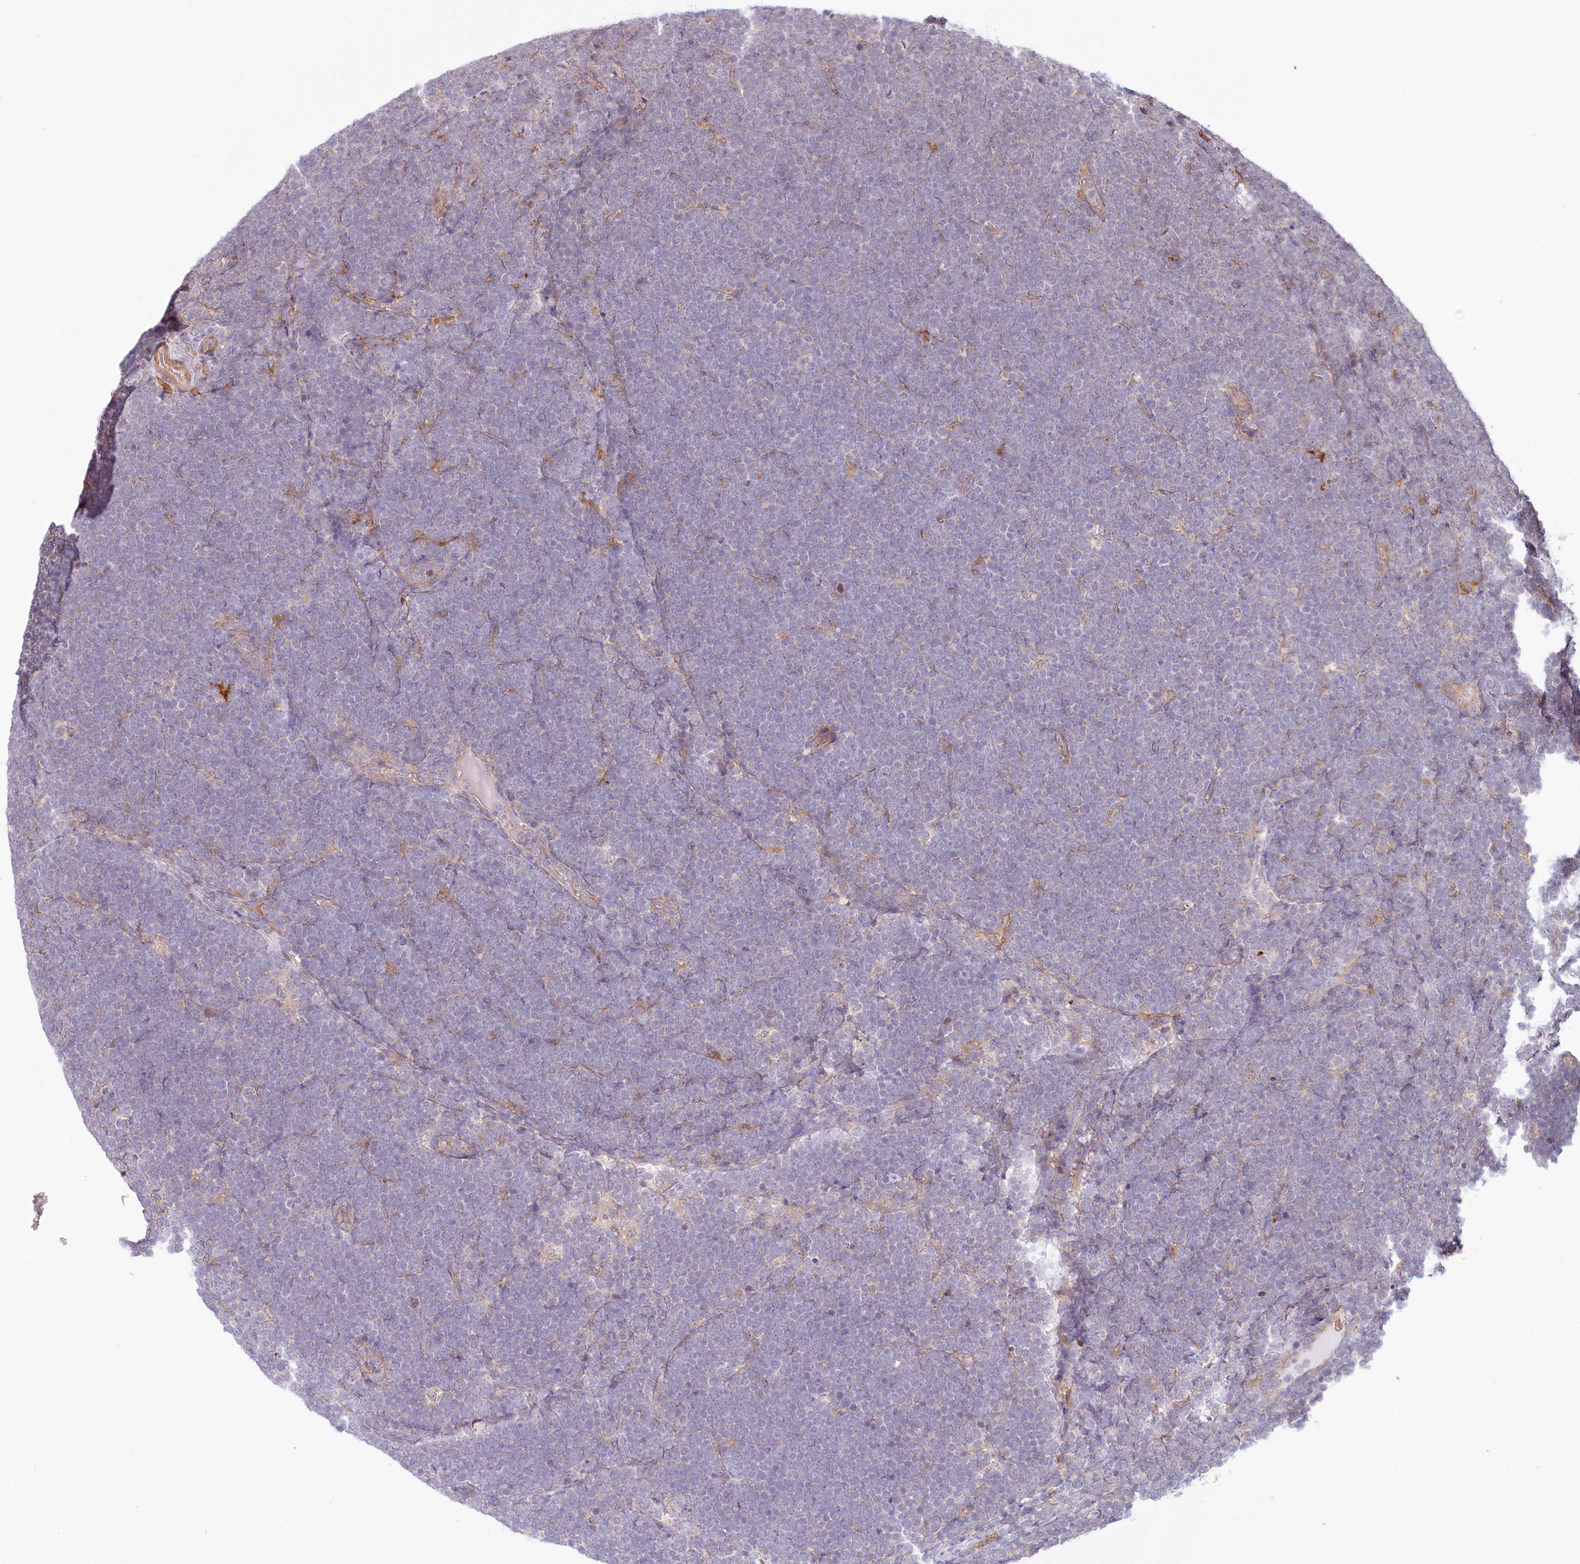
{"staining": {"intensity": "negative", "quantity": "none", "location": "none"}, "tissue": "lymphoma", "cell_type": "Tumor cells", "image_type": "cancer", "snomed": [{"axis": "morphology", "description": "Malignant lymphoma, non-Hodgkin's type, High grade"}, {"axis": "topography", "description": "Lymph node"}], "caption": "This micrograph is of high-grade malignant lymphoma, non-Hodgkin's type stained with immunohistochemistry to label a protein in brown with the nuclei are counter-stained blue. There is no expression in tumor cells.", "gene": "TUBGCP2", "patient": {"sex": "male", "age": 13}}